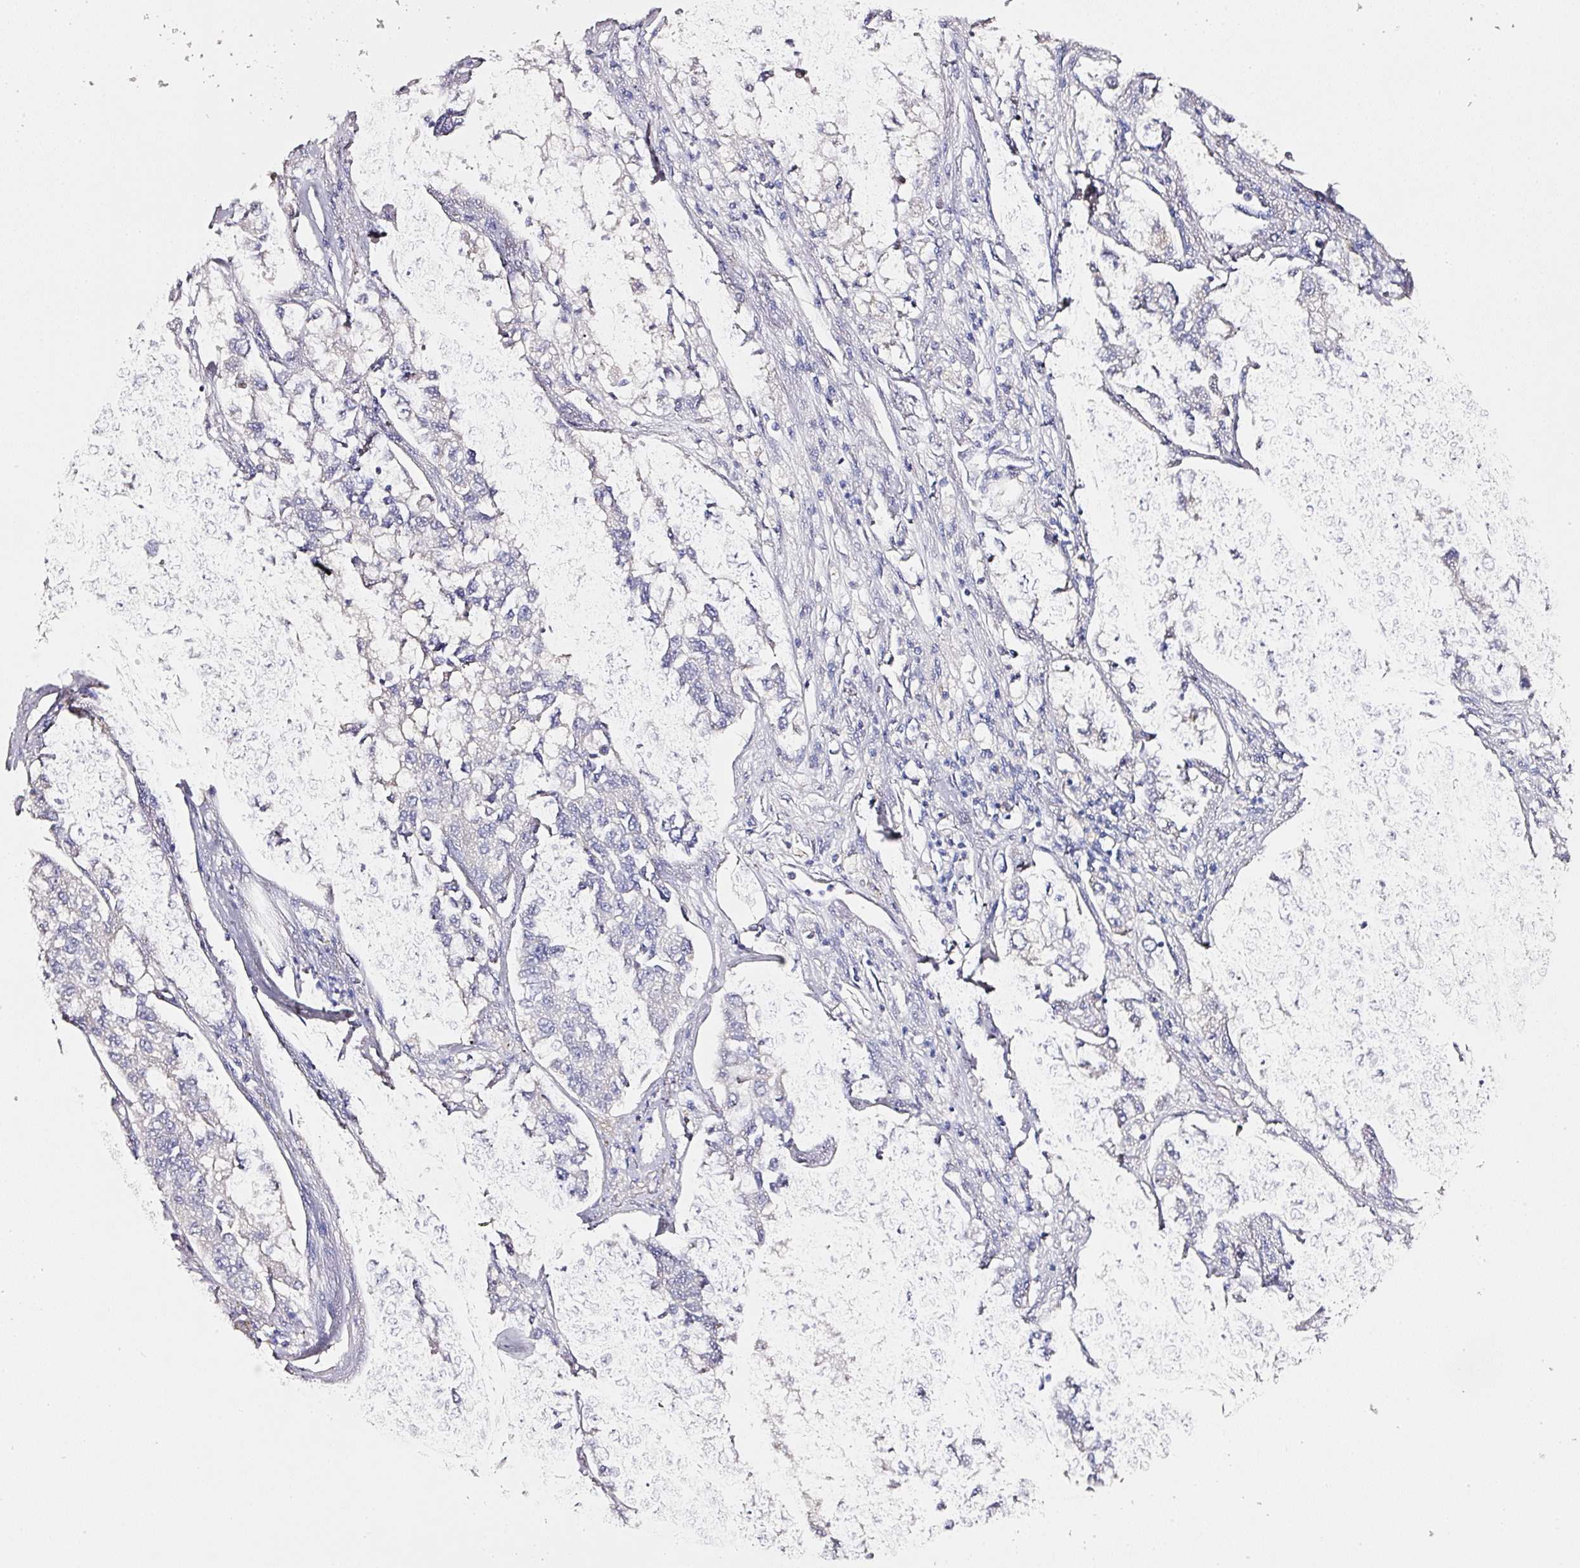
{"staining": {"intensity": "negative", "quantity": "none", "location": "none"}, "tissue": "lung cancer", "cell_type": "Tumor cells", "image_type": "cancer", "snomed": [{"axis": "morphology", "description": "Adenocarcinoma, NOS"}, {"axis": "topography", "description": "Lung"}], "caption": "The histopathology image reveals no staining of tumor cells in lung cancer (adenocarcinoma). (DAB (3,3'-diaminobenzidine) IHC visualized using brightfield microscopy, high magnification).", "gene": "PDXDC1", "patient": {"sex": "male", "age": 49}}